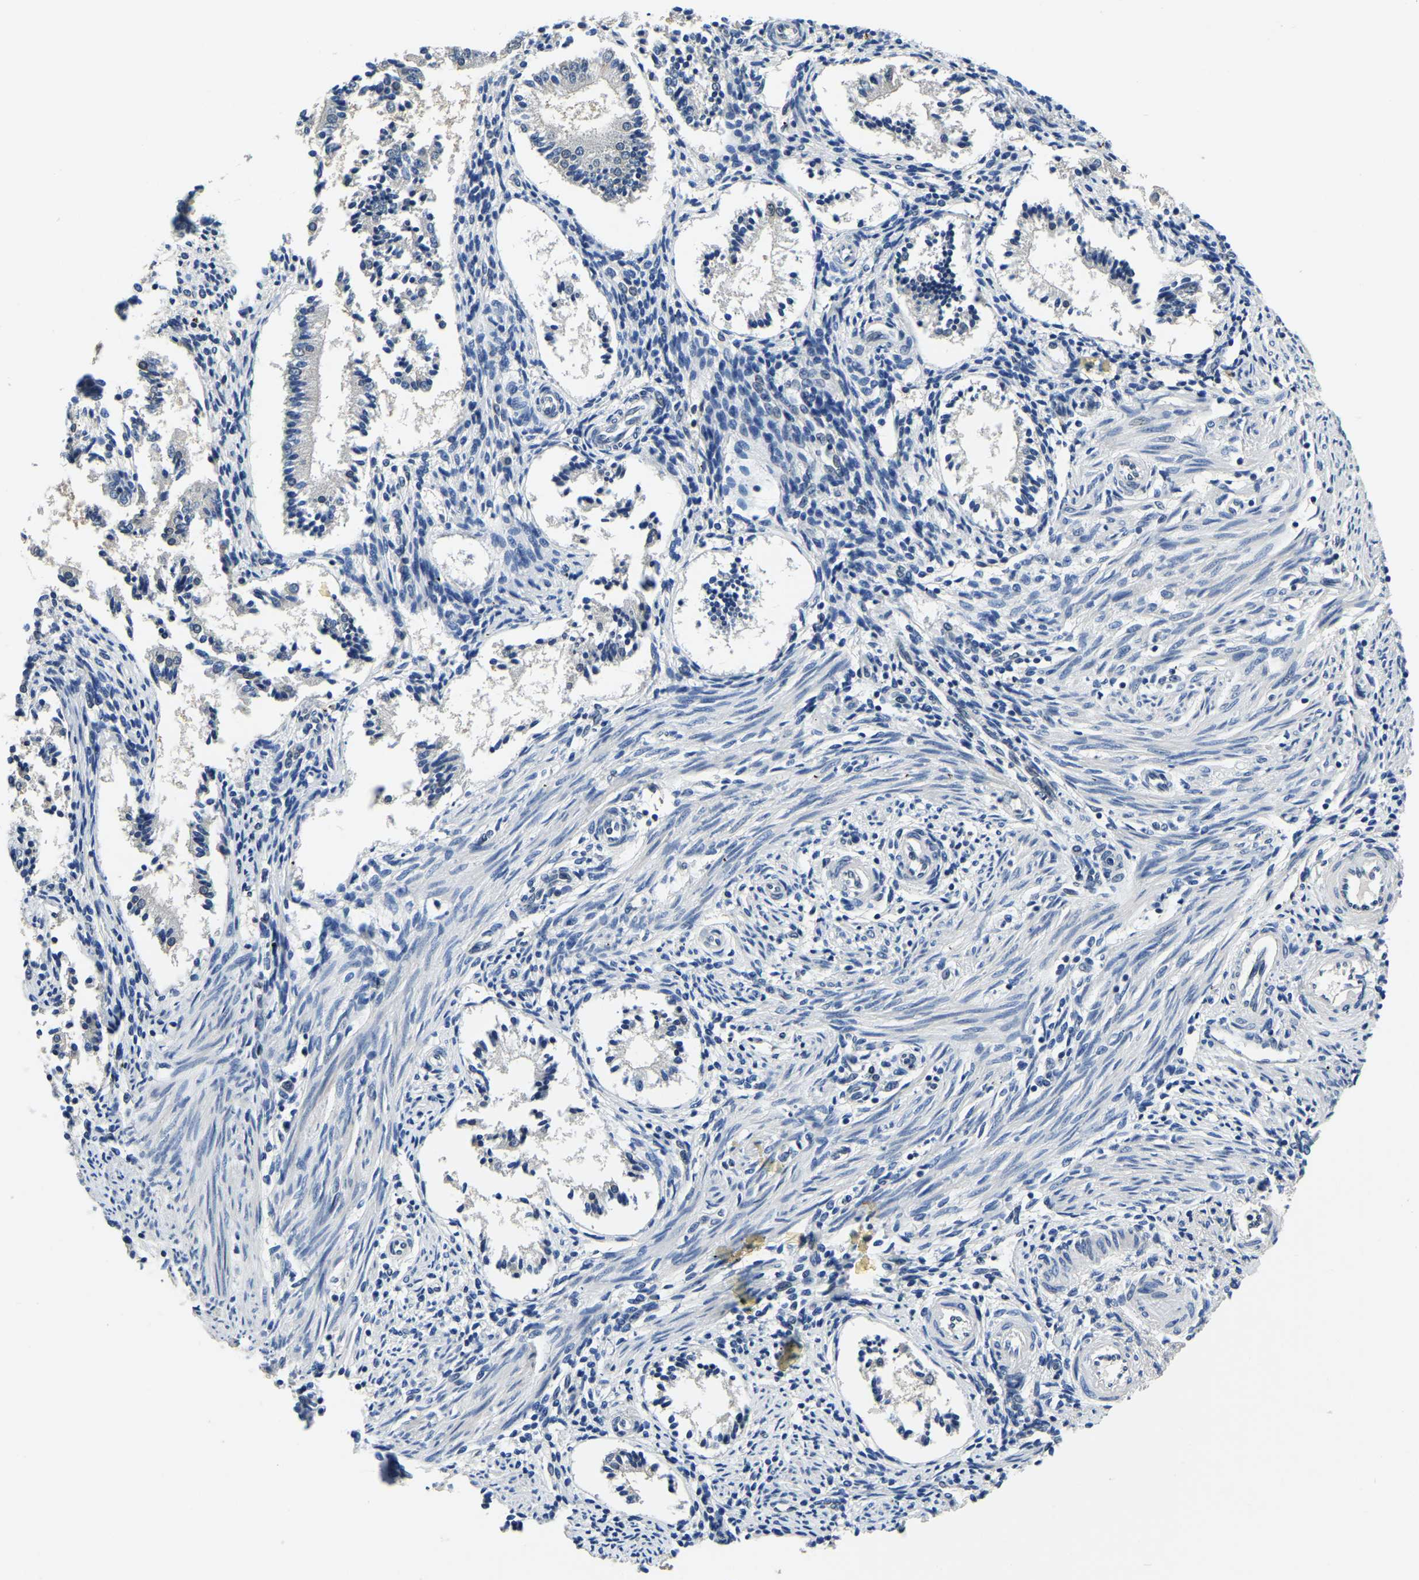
{"staining": {"intensity": "negative", "quantity": "none", "location": "none"}, "tissue": "endometrium", "cell_type": "Cells in endometrial stroma", "image_type": "normal", "snomed": [{"axis": "morphology", "description": "Normal tissue, NOS"}, {"axis": "topography", "description": "Endometrium"}], "caption": "Immunohistochemistry histopathology image of normal endometrium: endometrium stained with DAB demonstrates no significant protein positivity in cells in endometrial stroma.", "gene": "RANBP2", "patient": {"sex": "female", "age": 42}}